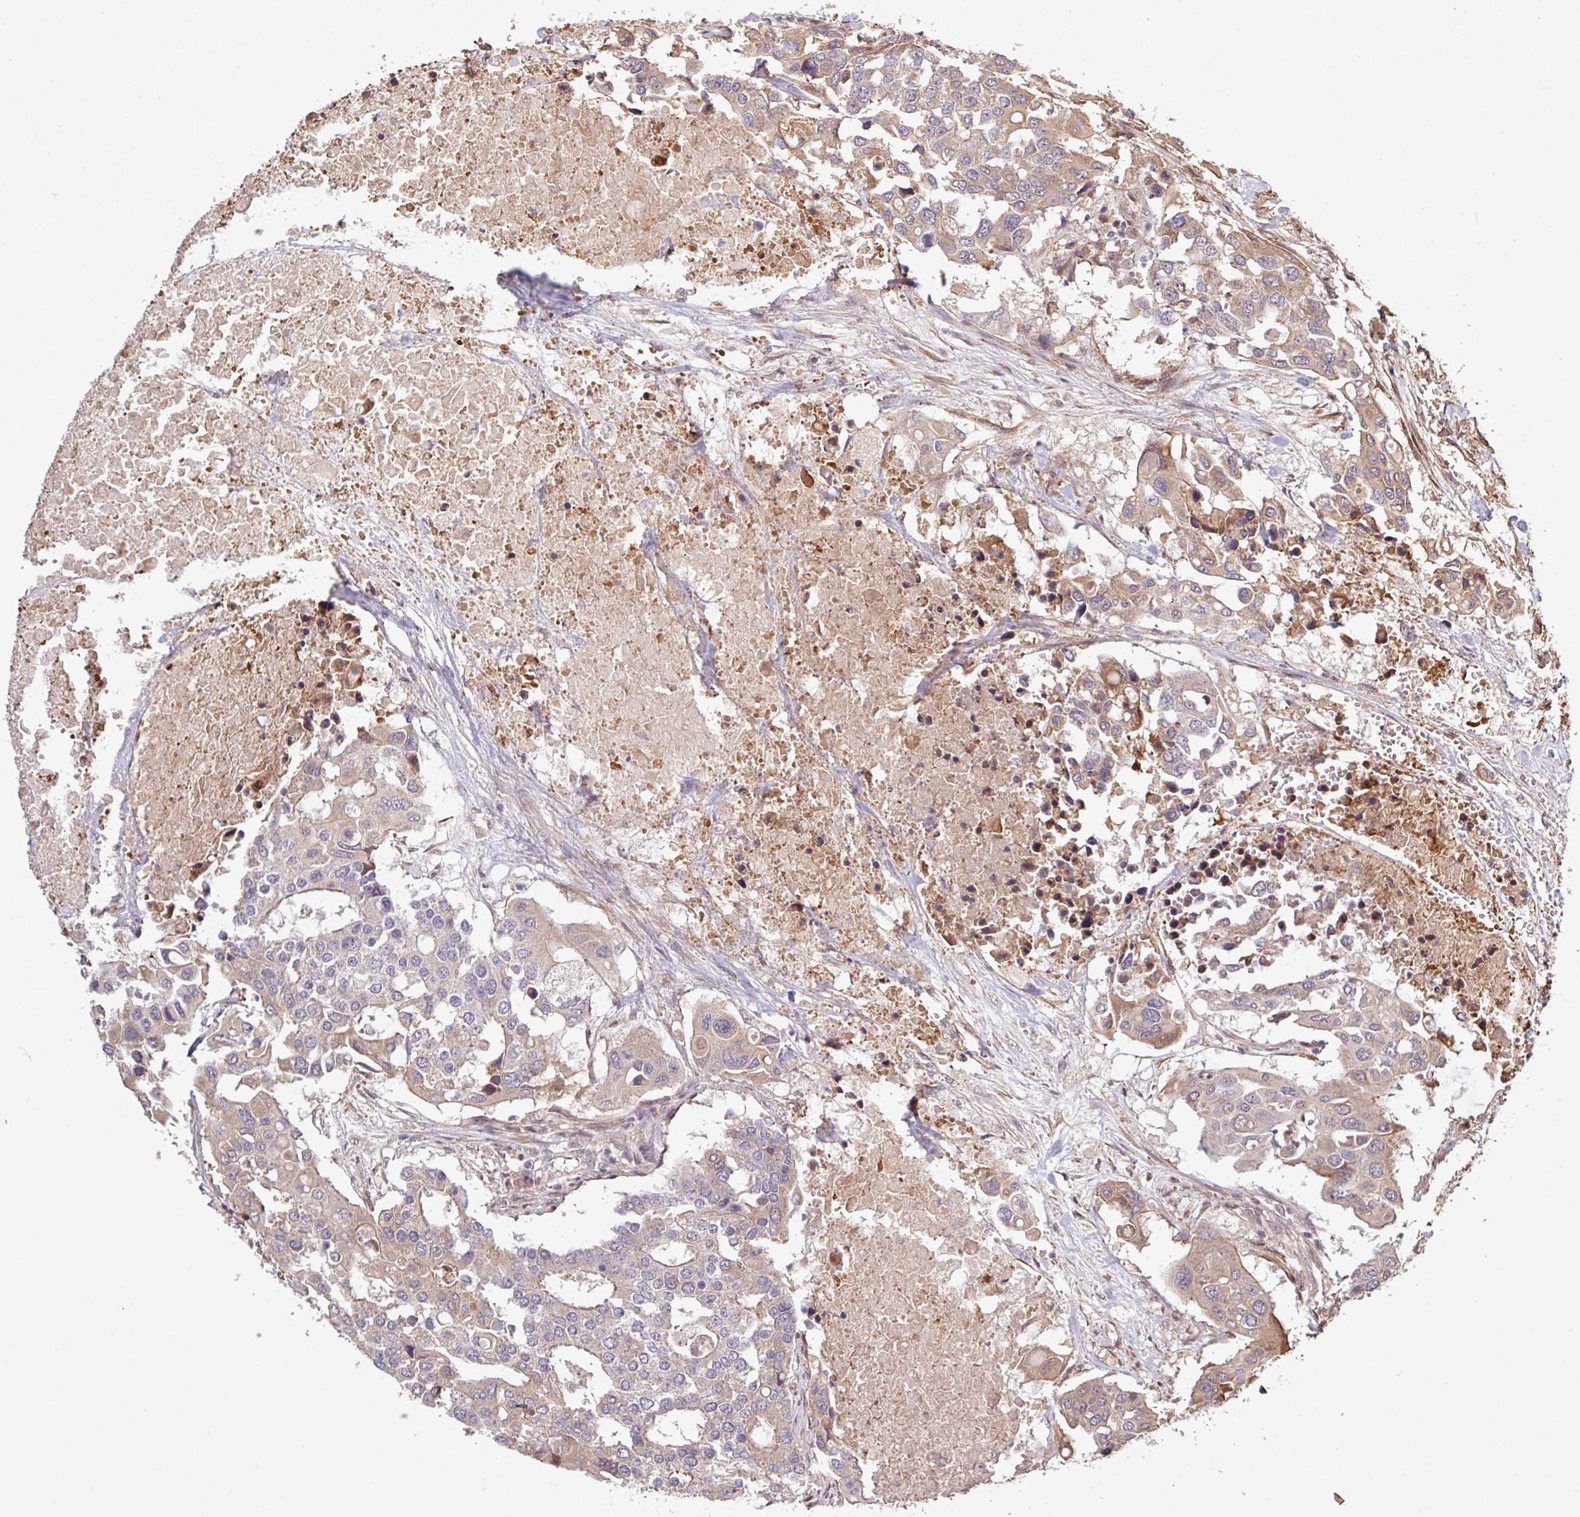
{"staining": {"intensity": "weak", "quantity": ">75%", "location": "cytoplasmic/membranous"}, "tissue": "colorectal cancer", "cell_type": "Tumor cells", "image_type": "cancer", "snomed": [{"axis": "morphology", "description": "Adenocarcinoma, NOS"}, {"axis": "topography", "description": "Colon"}], "caption": "A photomicrograph of colorectal cancer (adenocarcinoma) stained for a protein demonstrates weak cytoplasmic/membranous brown staining in tumor cells.", "gene": "TRABD2A", "patient": {"sex": "male", "age": 77}}